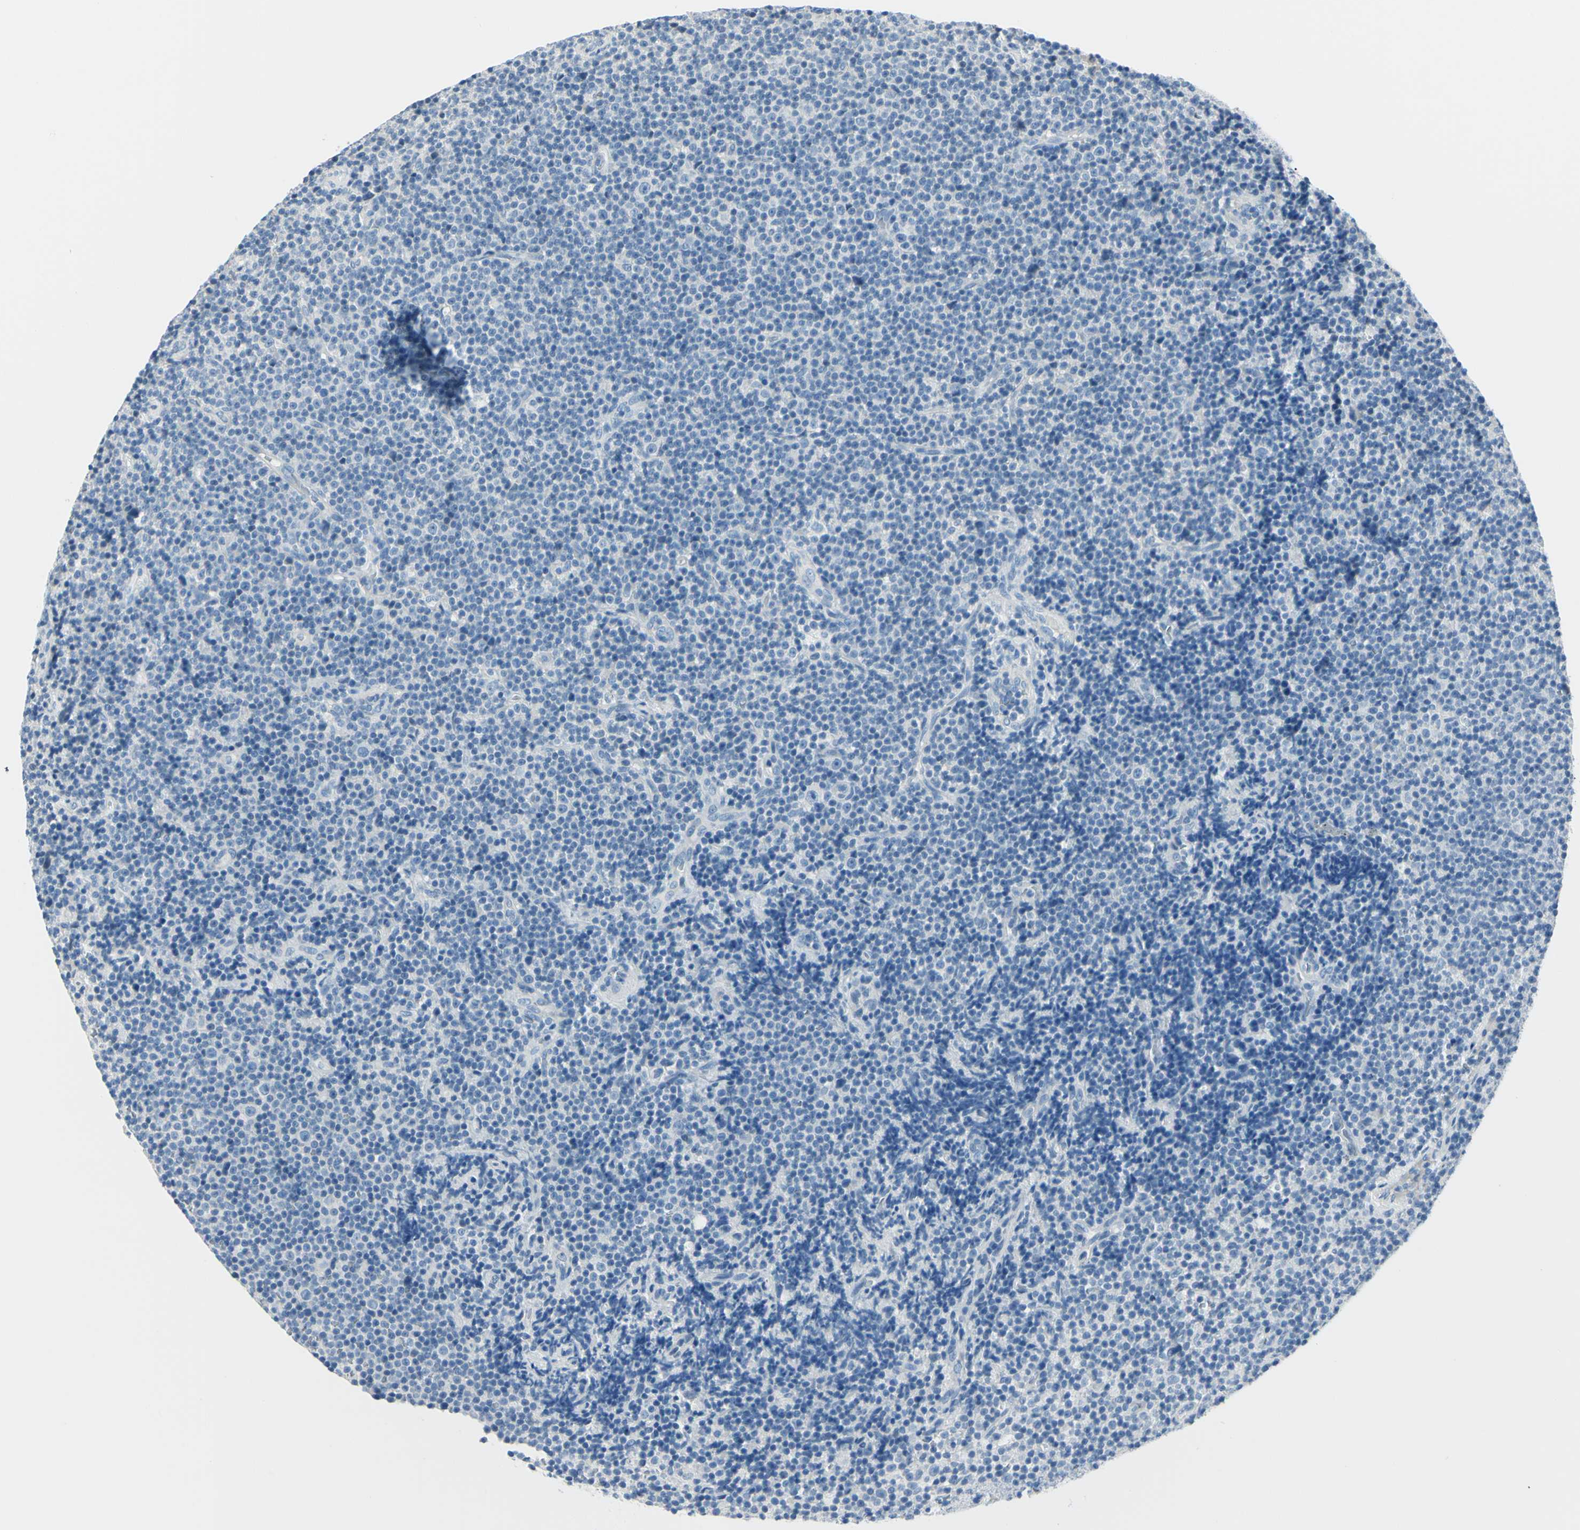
{"staining": {"intensity": "negative", "quantity": "none", "location": "none"}, "tissue": "lymphoma", "cell_type": "Tumor cells", "image_type": "cancer", "snomed": [{"axis": "morphology", "description": "Malignant lymphoma, non-Hodgkin's type, Low grade"}, {"axis": "topography", "description": "Lymph node"}], "caption": "Immunohistochemistry (IHC) histopathology image of human lymphoma stained for a protein (brown), which shows no positivity in tumor cells.", "gene": "DLG4", "patient": {"sex": "female", "age": 67}}